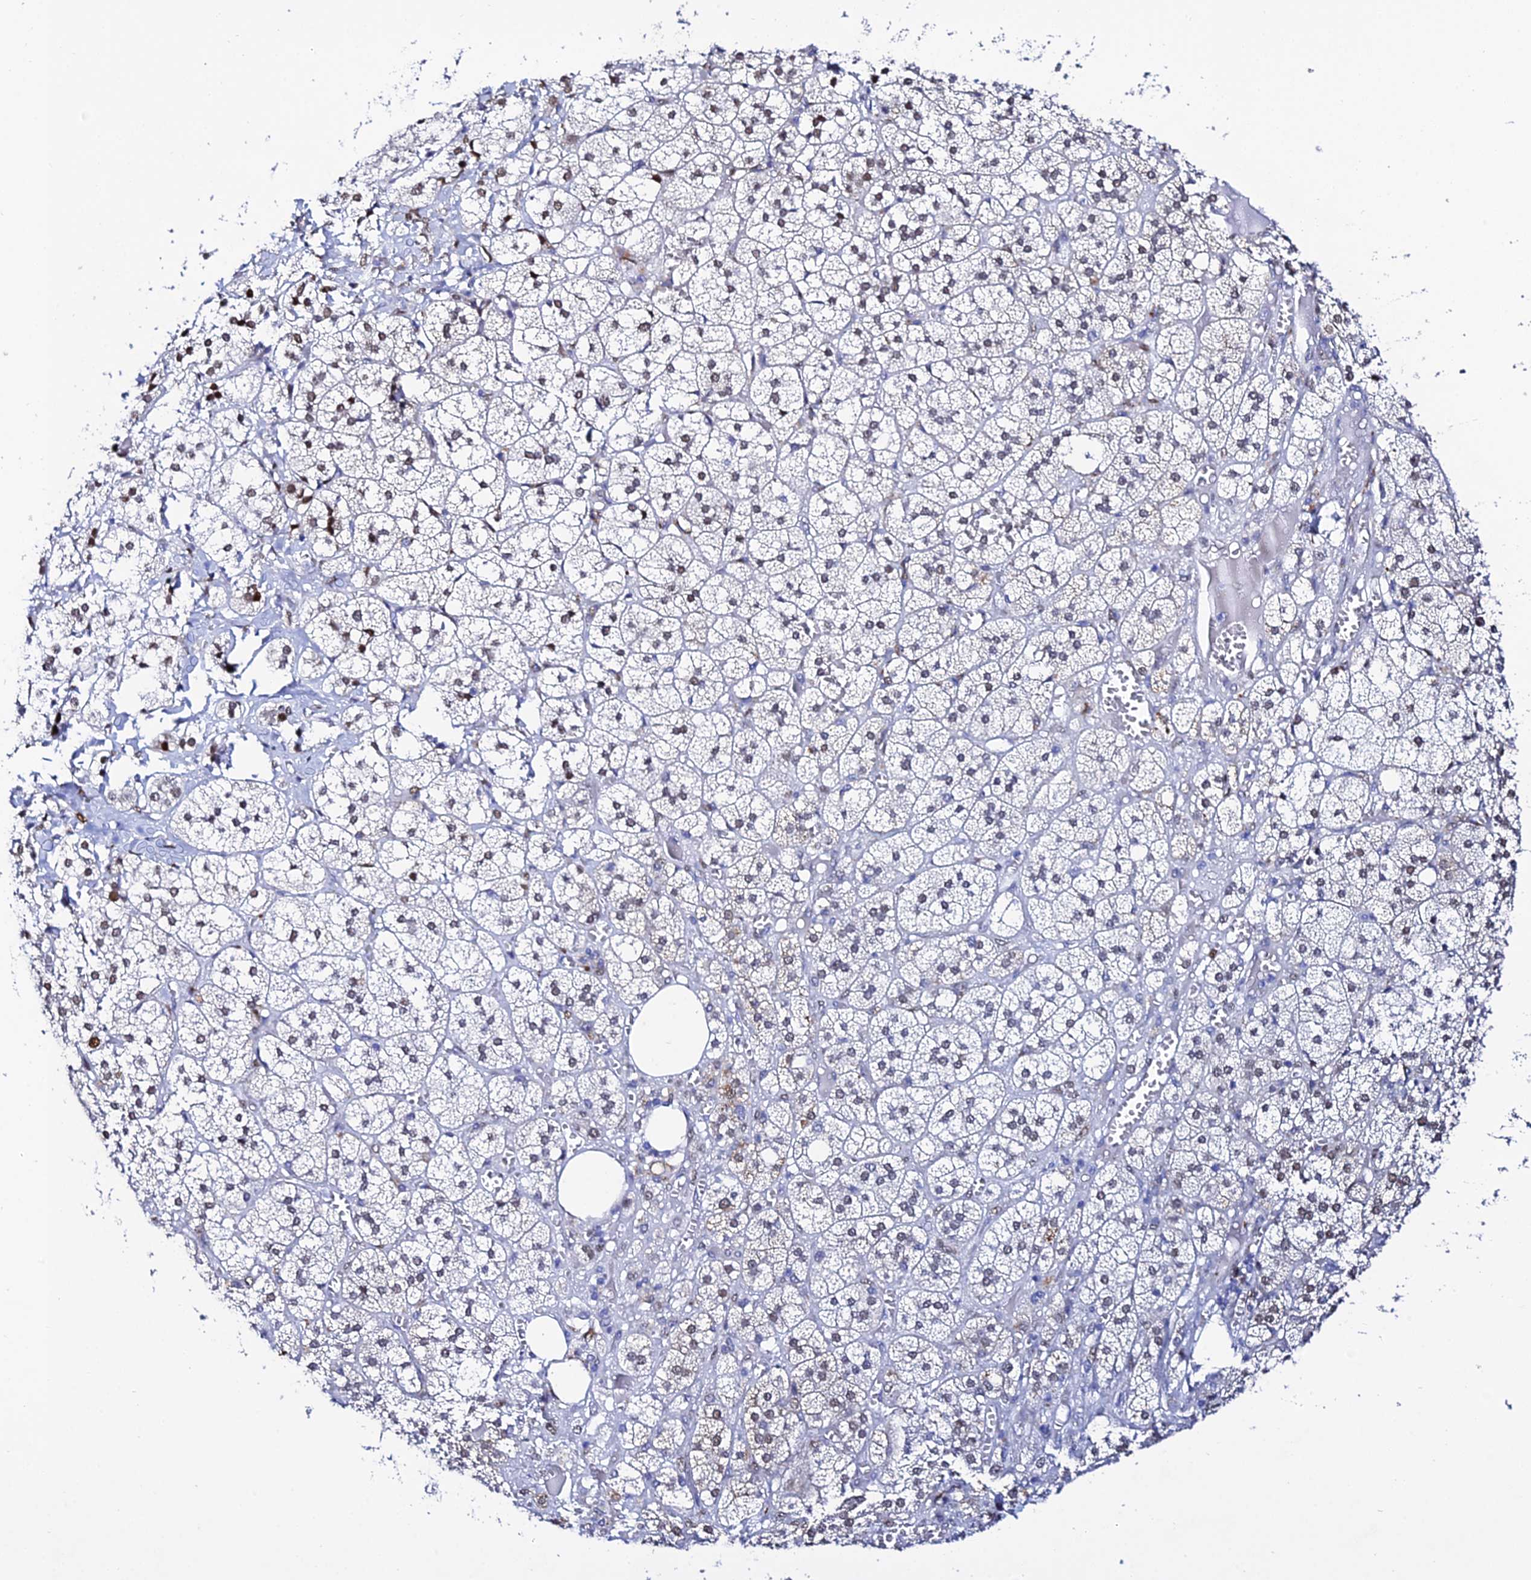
{"staining": {"intensity": "moderate", "quantity": "25%-75%", "location": "nuclear"}, "tissue": "adrenal gland", "cell_type": "Glandular cells", "image_type": "normal", "snomed": [{"axis": "morphology", "description": "Normal tissue, NOS"}, {"axis": "topography", "description": "Adrenal gland"}], "caption": "Moderate nuclear positivity for a protein is present in approximately 25%-75% of glandular cells of normal adrenal gland using immunohistochemistry.", "gene": "POFUT2", "patient": {"sex": "female", "age": 61}}